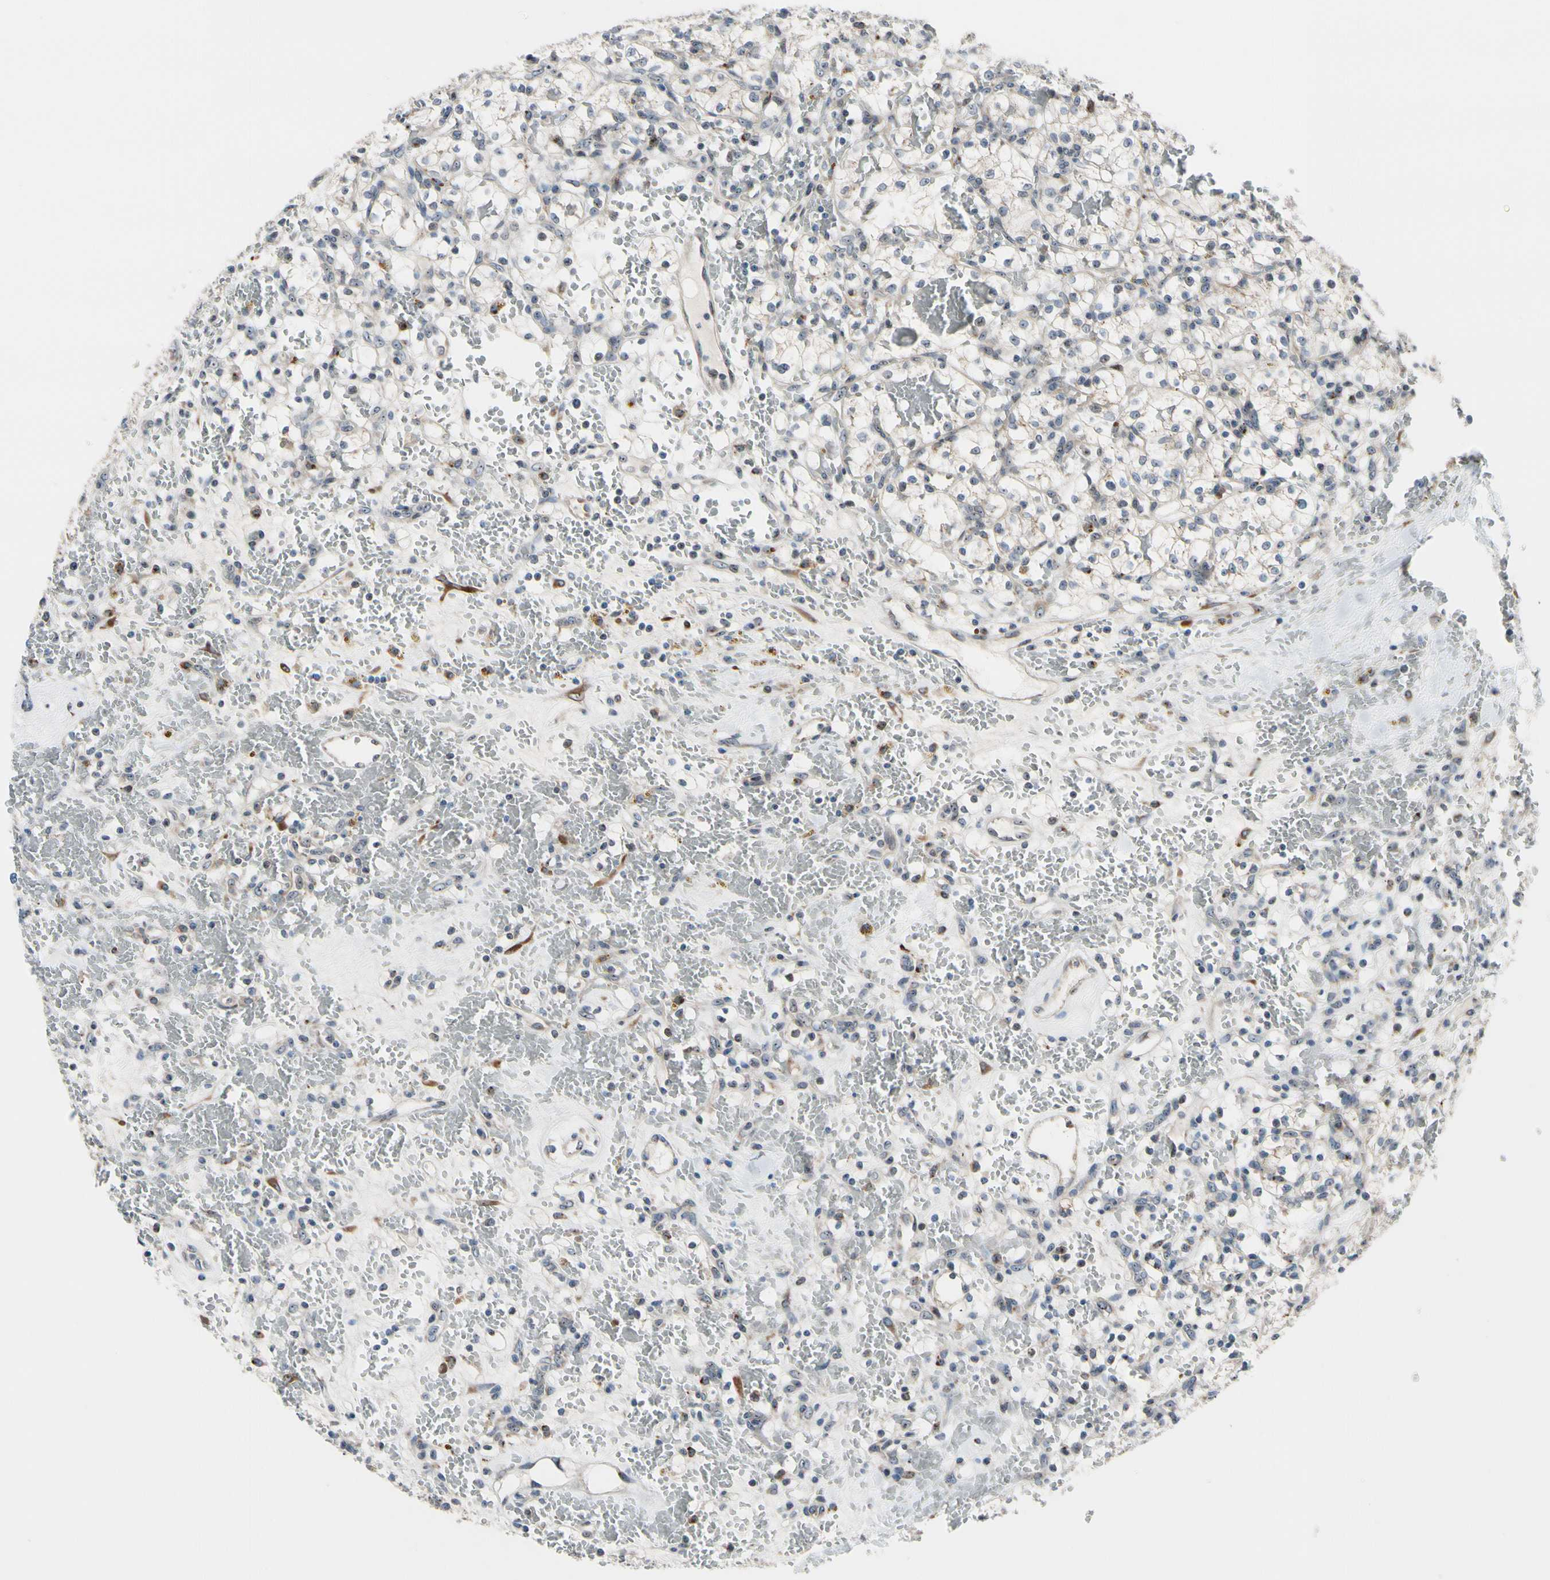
{"staining": {"intensity": "weak", "quantity": ">75%", "location": "cytoplasmic/membranous"}, "tissue": "renal cancer", "cell_type": "Tumor cells", "image_type": "cancer", "snomed": [{"axis": "morphology", "description": "Adenocarcinoma, NOS"}, {"axis": "topography", "description": "Kidney"}], "caption": "Immunohistochemistry (IHC) photomicrograph of neoplastic tissue: renal cancer (adenocarcinoma) stained using immunohistochemistry shows low levels of weak protein expression localized specifically in the cytoplasmic/membranous of tumor cells, appearing as a cytoplasmic/membranous brown color.", "gene": "TMED7", "patient": {"sex": "female", "age": 60}}